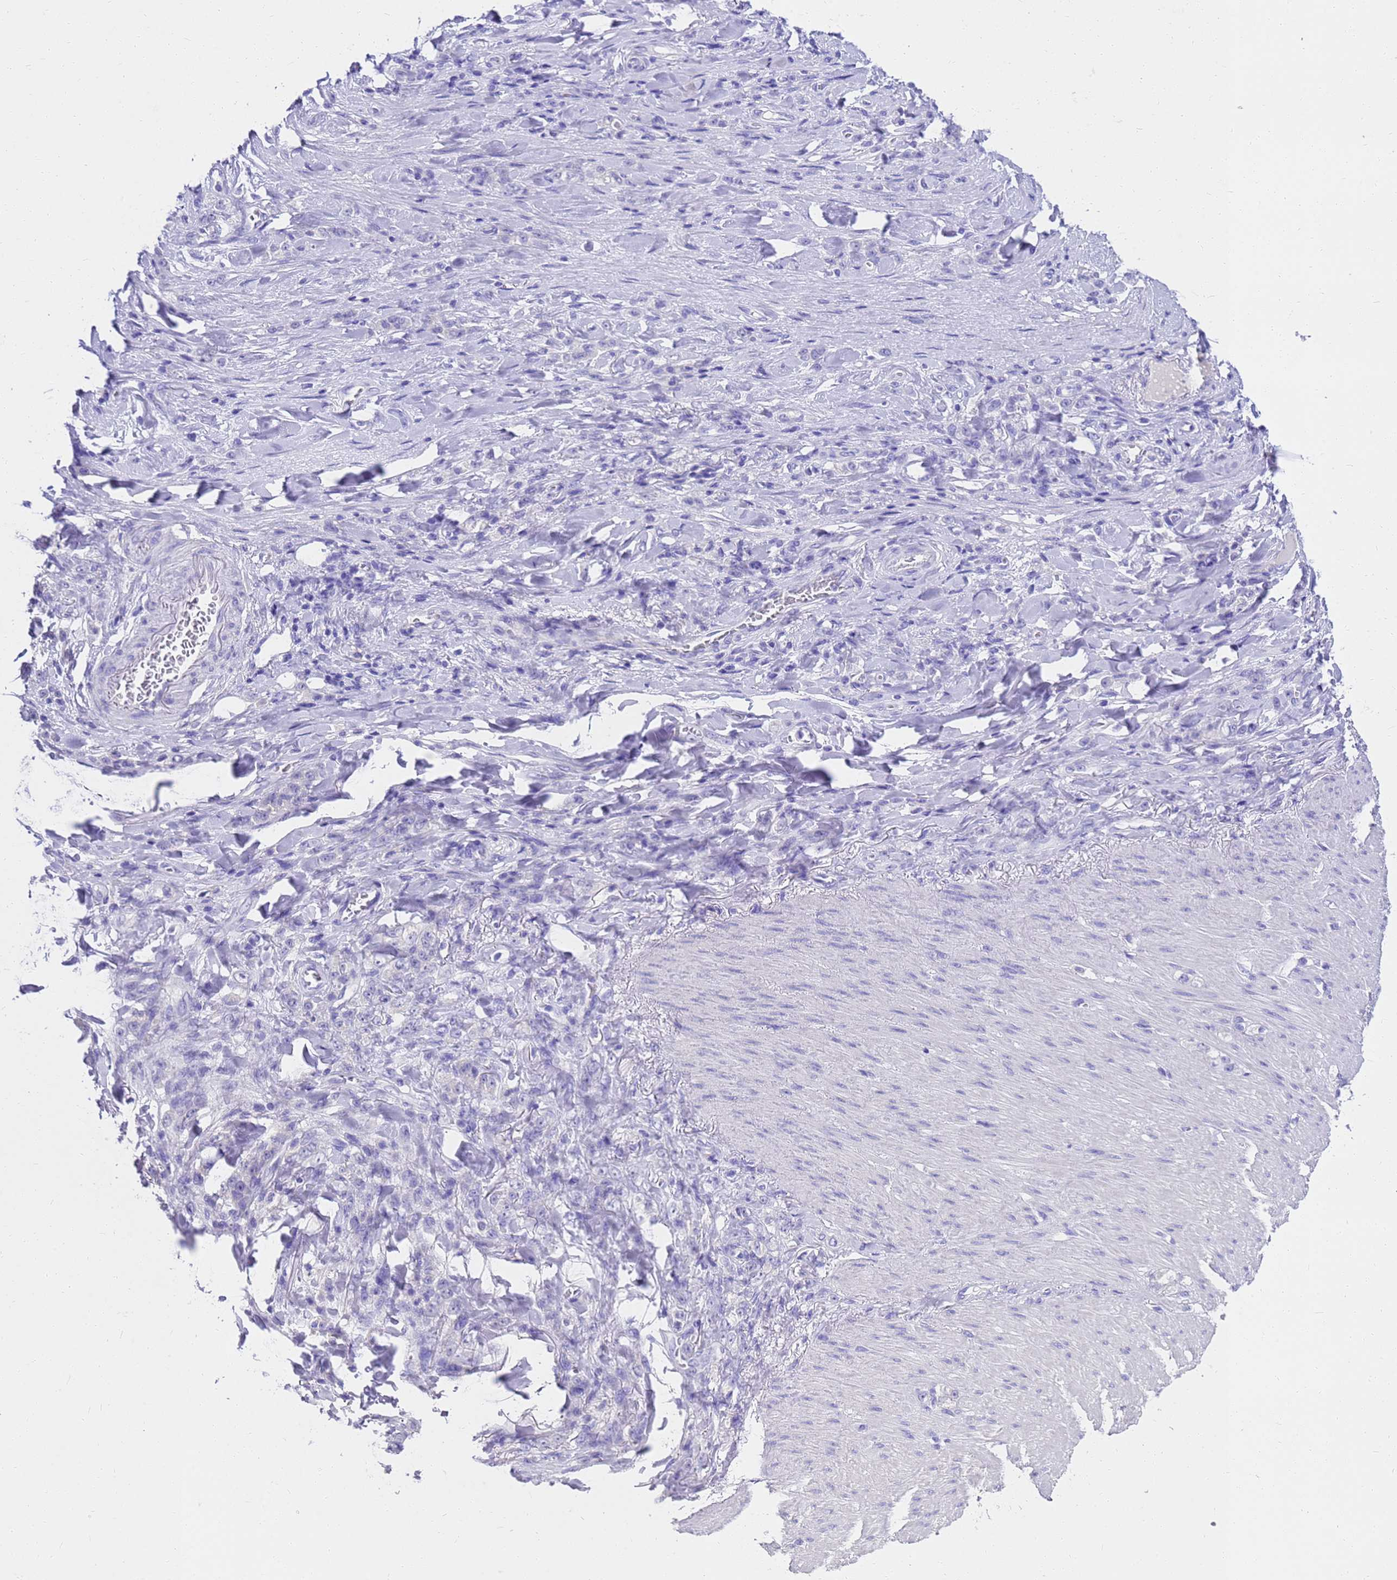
{"staining": {"intensity": "negative", "quantity": "none", "location": "none"}, "tissue": "stomach cancer", "cell_type": "Tumor cells", "image_type": "cancer", "snomed": [{"axis": "morphology", "description": "Normal tissue, NOS"}, {"axis": "morphology", "description": "Adenocarcinoma, NOS"}, {"axis": "topography", "description": "Stomach"}], "caption": "A high-resolution micrograph shows immunohistochemistry staining of stomach adenocarcinoma, which demonstrates no significant positivity in tumor cells.", "gene": "MS4A13", "patient": {"sex": "male", "age": 82}}